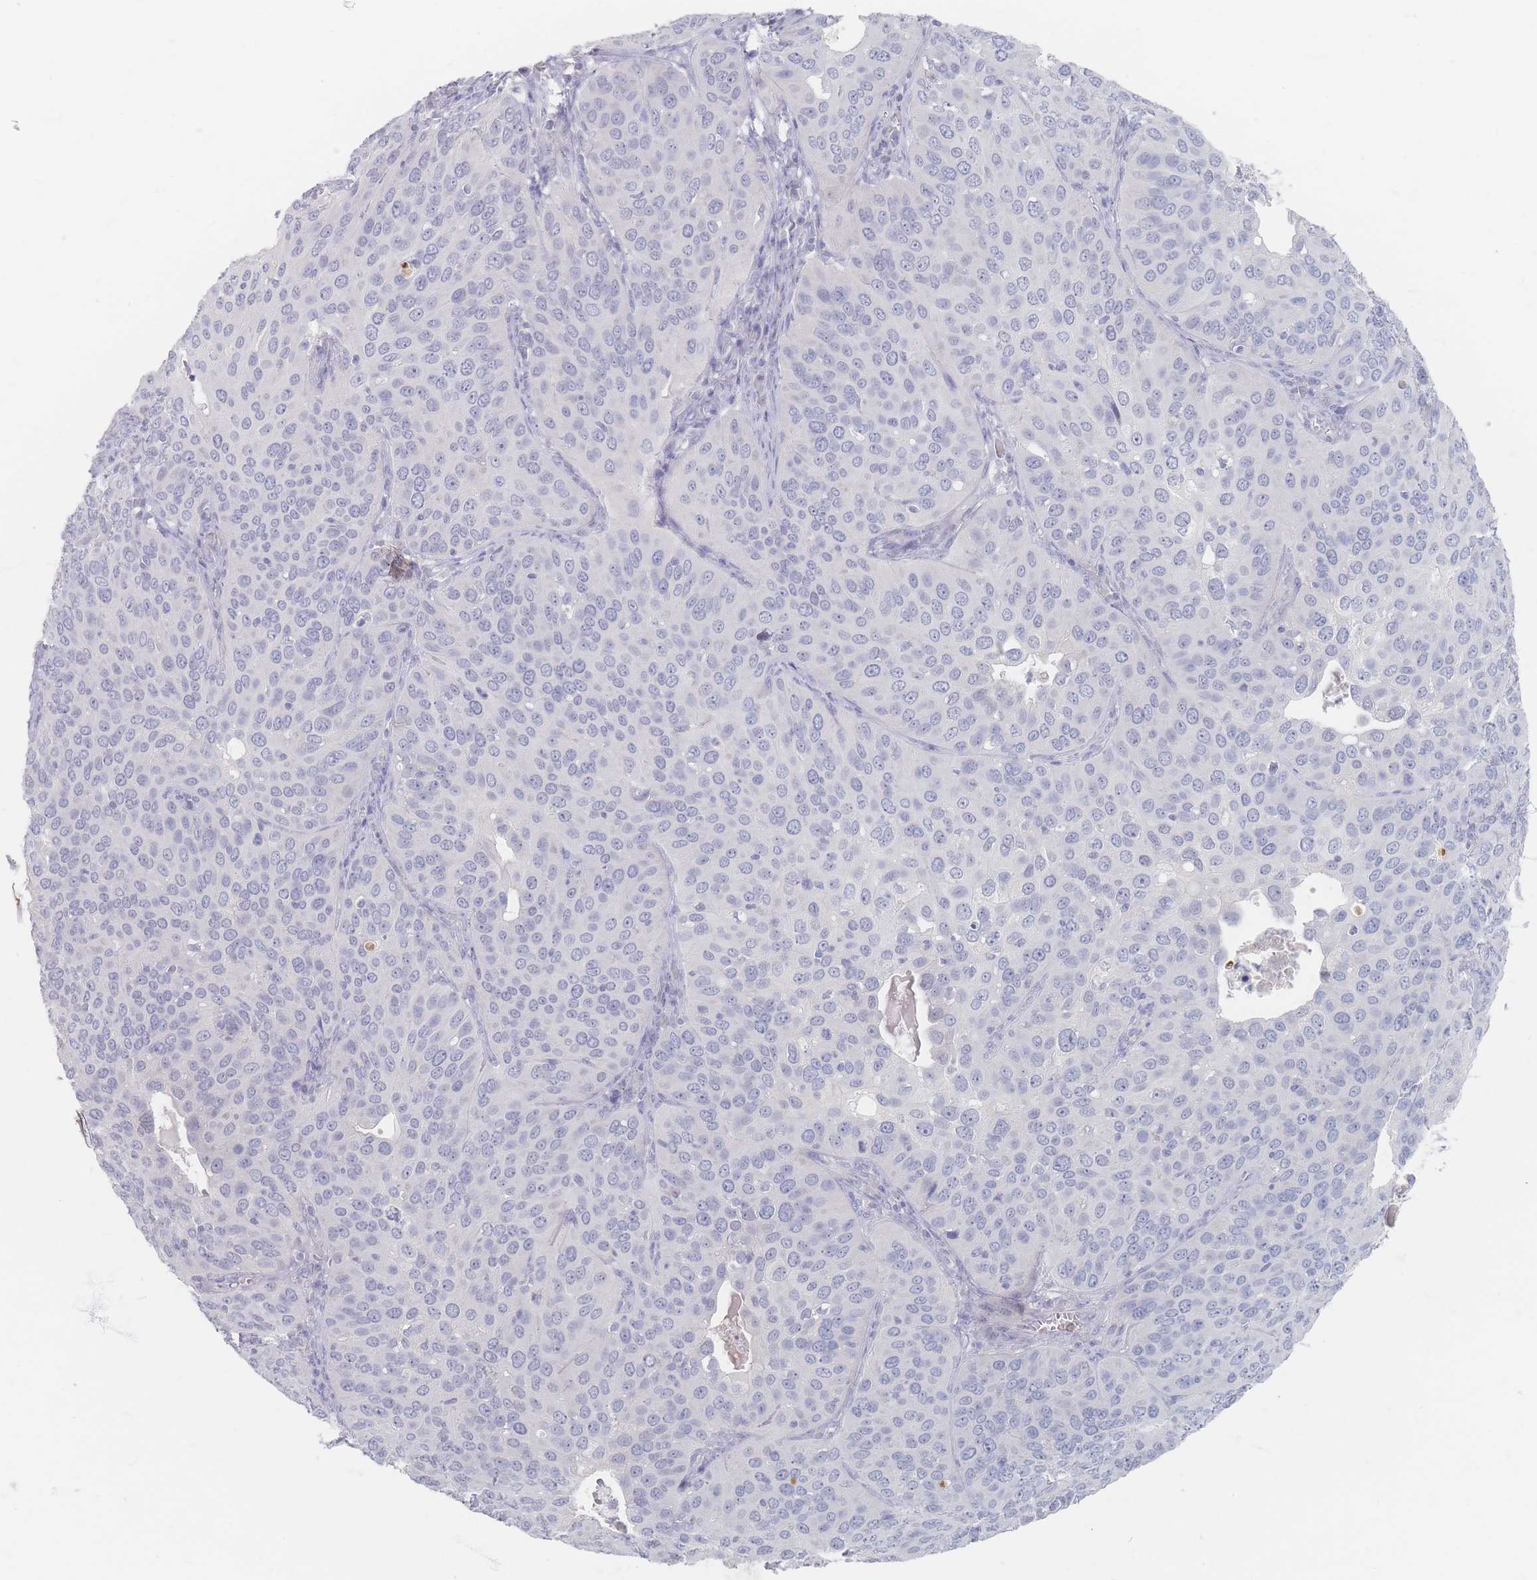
{"staining": {"intensity": "negative", "quantity": "none", "location": "none"}, "tissue": "cervical cancer", "cell_type": "Tumor cells", "image_type": "cancer", "snomed": [{"axis": "morphology", "description": "Squamous cell carcinoma, NOS"}, {"axis": "topography", "description": "Cervix"}], "caption": "Immunohistochemistry (IHC) micrograph of human squamous cell carcinoma (cervical) stained for a protein (brown), which displays no positivity in tumor cells. The staining was performed using DAB (3,3'-diaminobenzidine) to visualize the protein expression in brown, while the nuclei were stained in blue with hematoxylin (Magnification: 20x).", "gene": "CD37", "patient": {"sex": "female", "age": 36}}